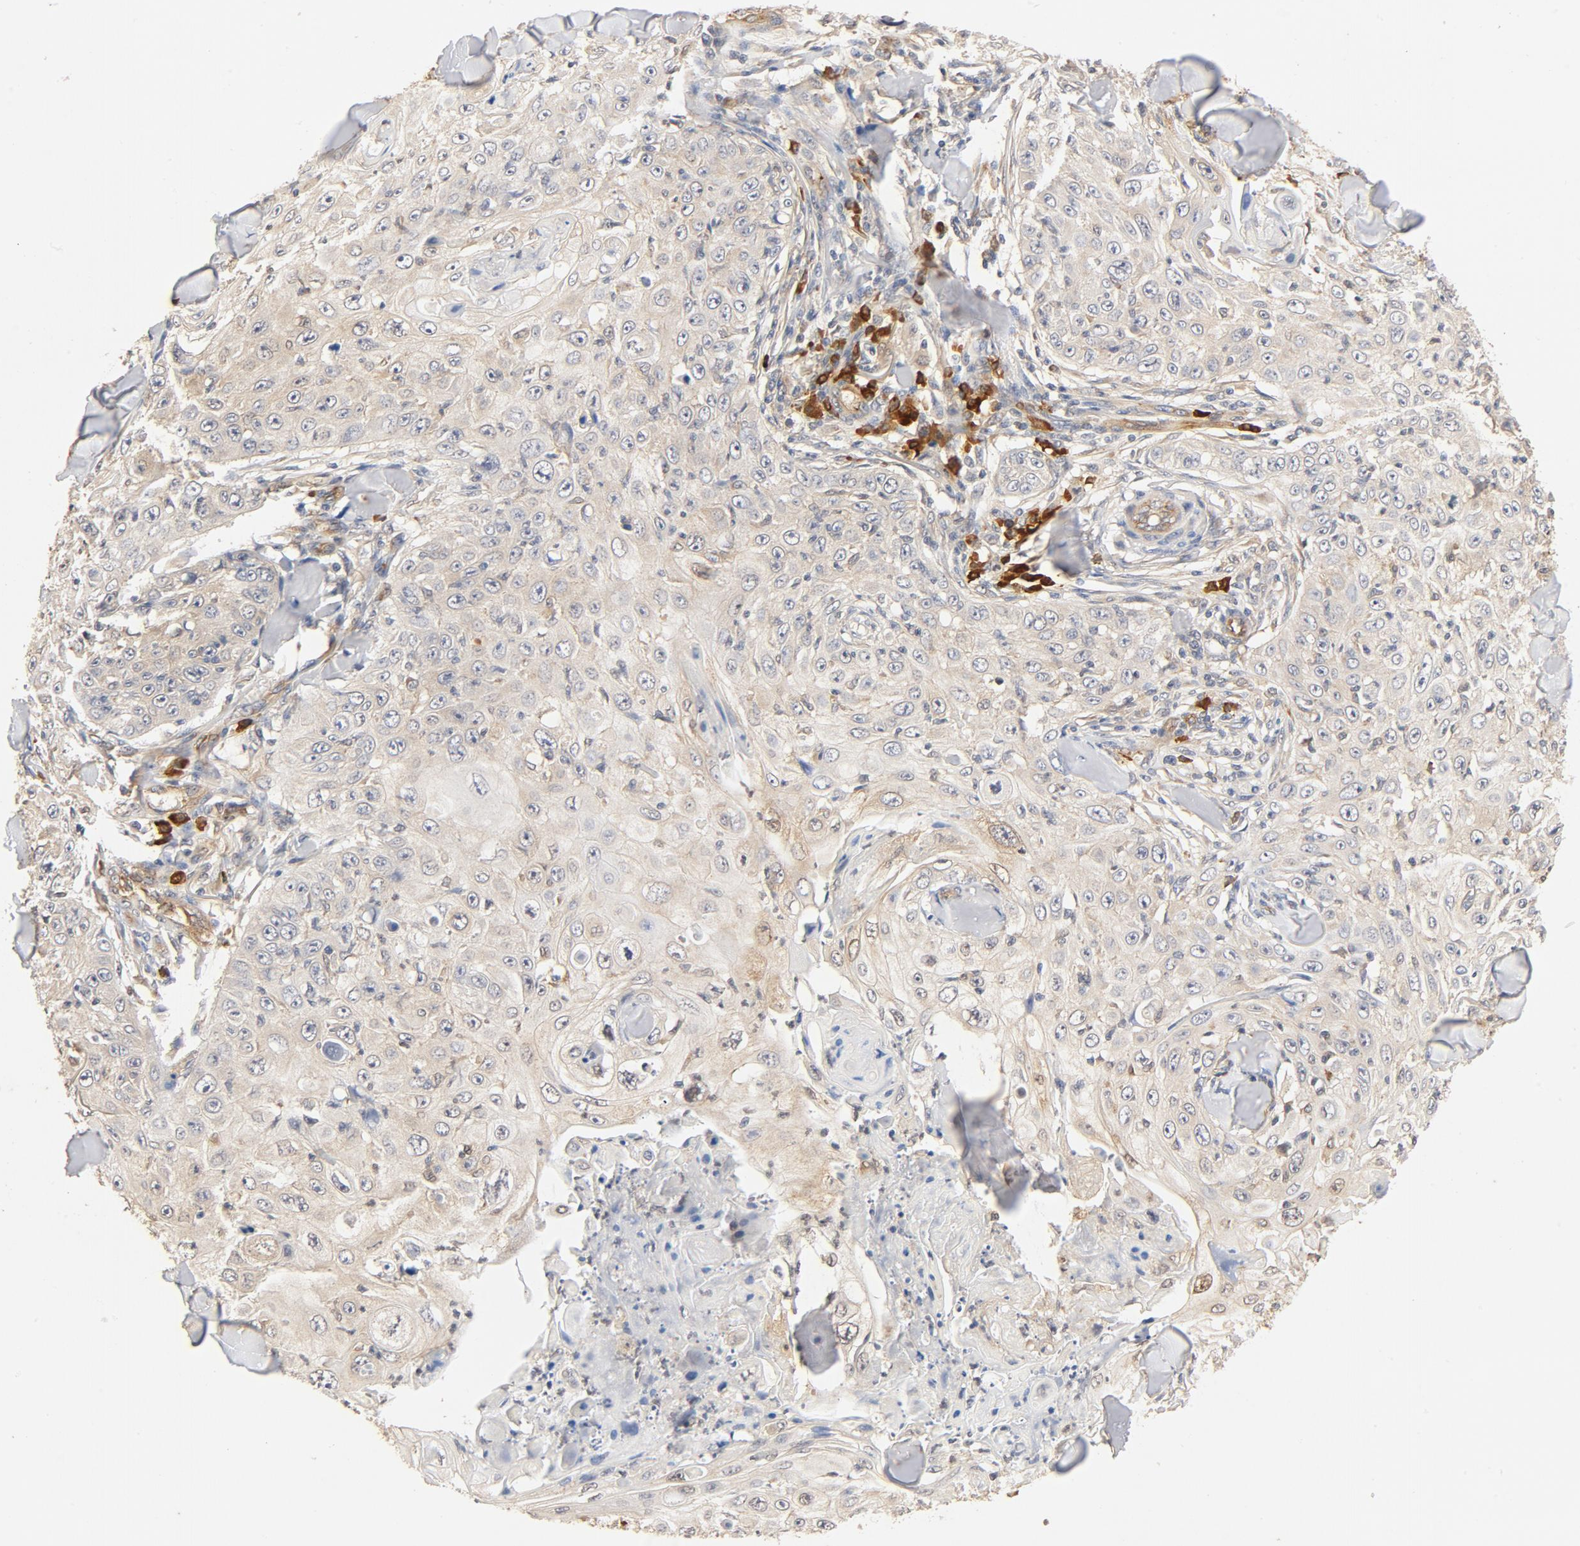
{"staining": {"intensity": "weak", "quantity": ">75%", "location": "cytoplasmic/membranous"}, "tissue": "skin cancer", "cell_type": "Tumor cells", "image_type": "cancer", "snomed": [{"axis": "morphology", "description": "Squamous cell carcinoma, NOS"}, {"axis": "topography", "description": "Skin"}], "caption": "Protein expression analysis of human squamous cell carcinoma (skin) reveals weak cytoplasmic/membranous expression in about >75% of tumor cells. Using DAB (3,3'-diaminobenzidine) (brown) and hematoxylin (blue) stains, captured at high magnification using brightfield microscopy.", "gene": "UBE2J1", "patient": {"sex": "male", "age": 86}}